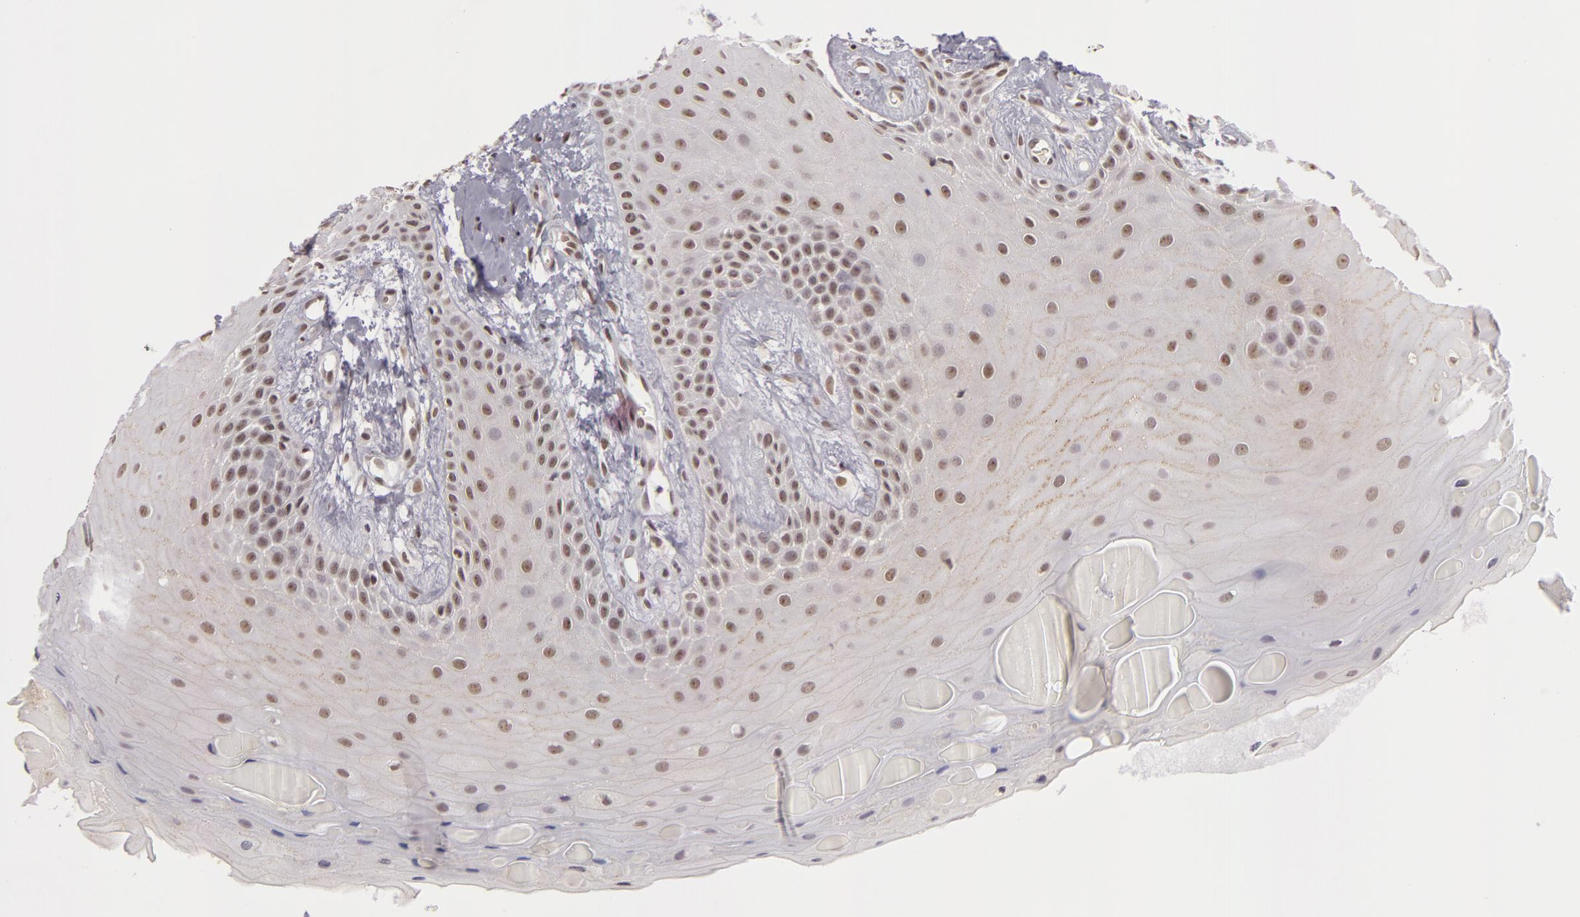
{"staining": {"intensity": "weak", "quantity": "25%-75%", "location": "nuclear"}, "tissue": "oral mucosa", "cell_type": "Squamous epithelial cells", "image_type": "normal", "snomed": [{"axis": "morphology", "description": "Normal tissue, NOS"}, {"axis": "topography", "description": "Oral tissue"}], "caption": "Immunohistochemistry (IHC) histopathology image of benign oral mucosa: human oral mucosa stained using IHC exhibits low levels of weak protein expression localized specifically in the nuclear of squamous epithelial cells, appearing as a nuclear brown color.", "gene": "RRP7A", "patient": {"sex": "male", "age": 69}}